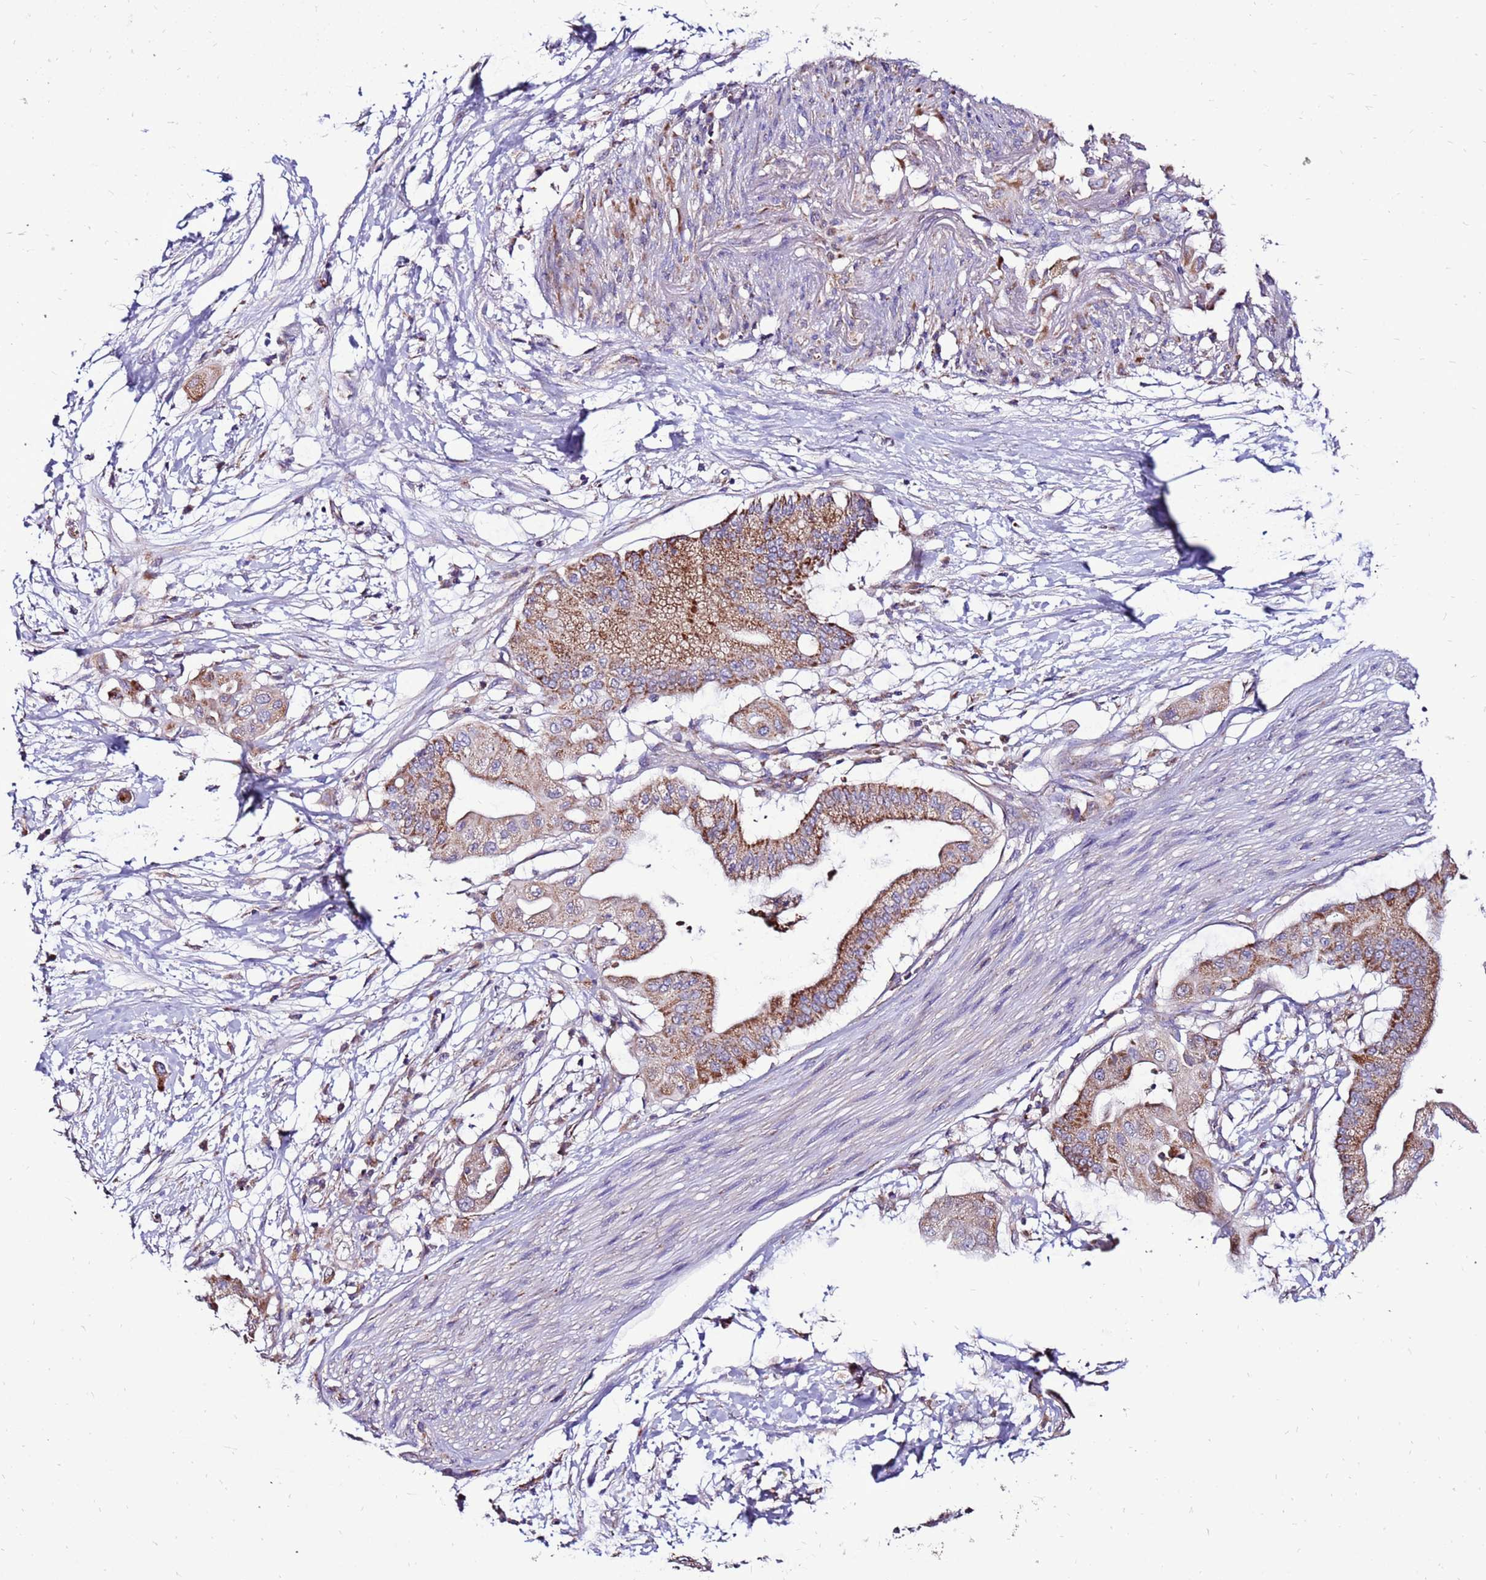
{"staining": {"intensity": "moderate", "quantity": "25%-75%", "location": "cytoplasmic/membranous"}, "tissue": "pancreatic cancer", "cell_type": "Tumor cells", "image_type": "cancer", "snomed": [{"axis": "morphology", "description": "Adenocarcinoma, NOS"}, {"axis": "topography", "description": "Pancreas"}], "caption": "Immunohistochemistry (IHC) (DAB) staining of adenocarcinoma (pancreatic) reveals moderate cytoplasmic/membranous protein positivity in about 25%-75% of tumor cells. The staining was performed using DAB (3,3'-diaminobenzidine) to visualize the protein expression in brown, while the nuclei were stained in blue with hematoxylin (Magnification: 20x).", "gene": "SPSB3", "patient": {"sex": "male", "age": 68}}